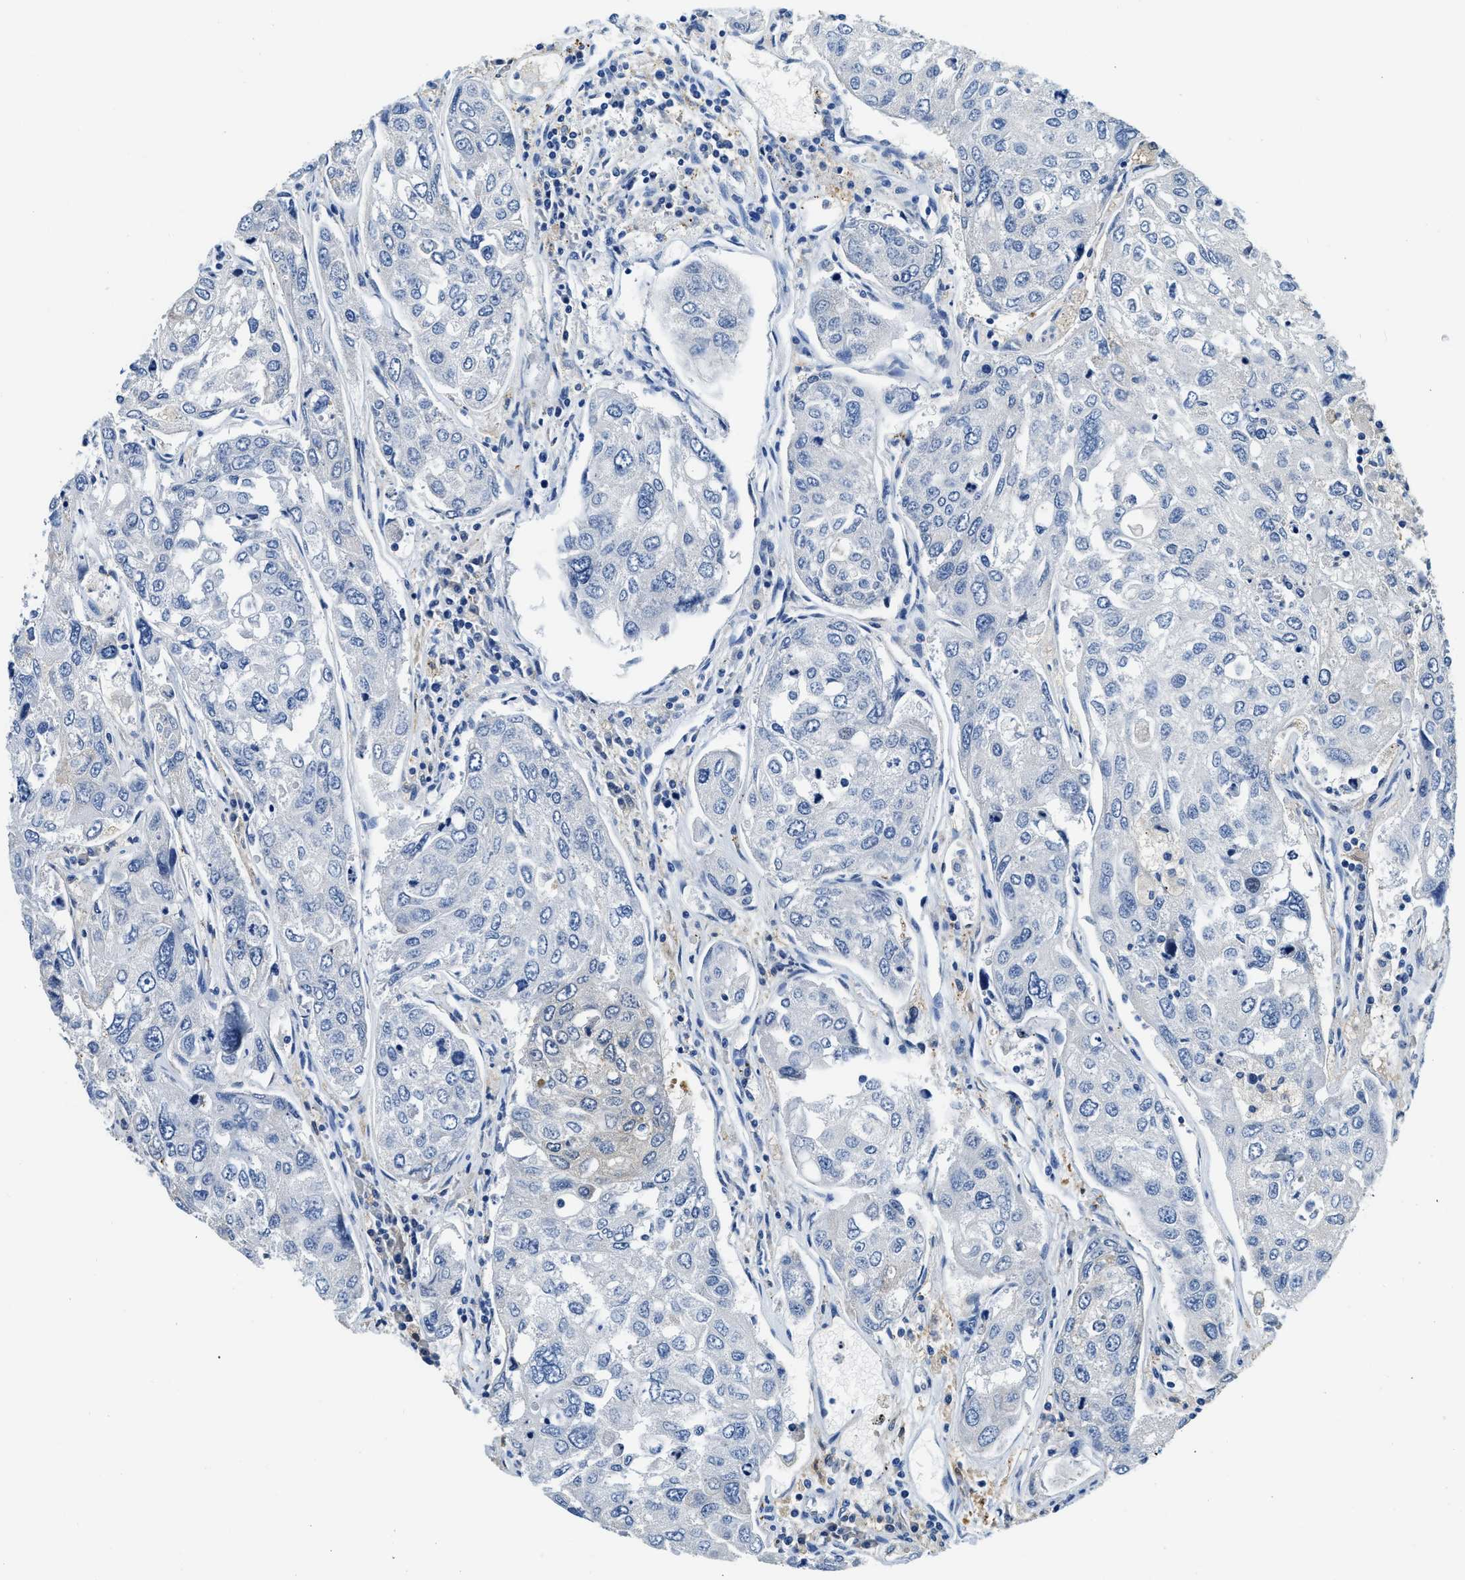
{"staining": {"intensity": "negative", "quantity": "none", "location": "none"}, "tissue": "urothelial cancer", "cell_type": "Tumor cells", "image_type": "cancer", "snomed": [{"axis": "morphology", "description": "Urothelial carcinoma, High grade"}, {"axis": "topography", "description": "Lymph node"}, {"axis": "topography", "description": "Urinary bladder"}], "caption": "A high-resolution micrograph shows immunohistochemistry (IHC) staining of urothelial carcinoma (high-grade), which demonstrates no significant positivity in tumor cells. Brightfield microscopy of IHC stained with DAB (3,3'-diaminobenzidine) (brown) and hematoxylin (blue), captured at high magnification.", "gene": "ZDHHC13", "patient": {"sex": "male", "age": 51}}